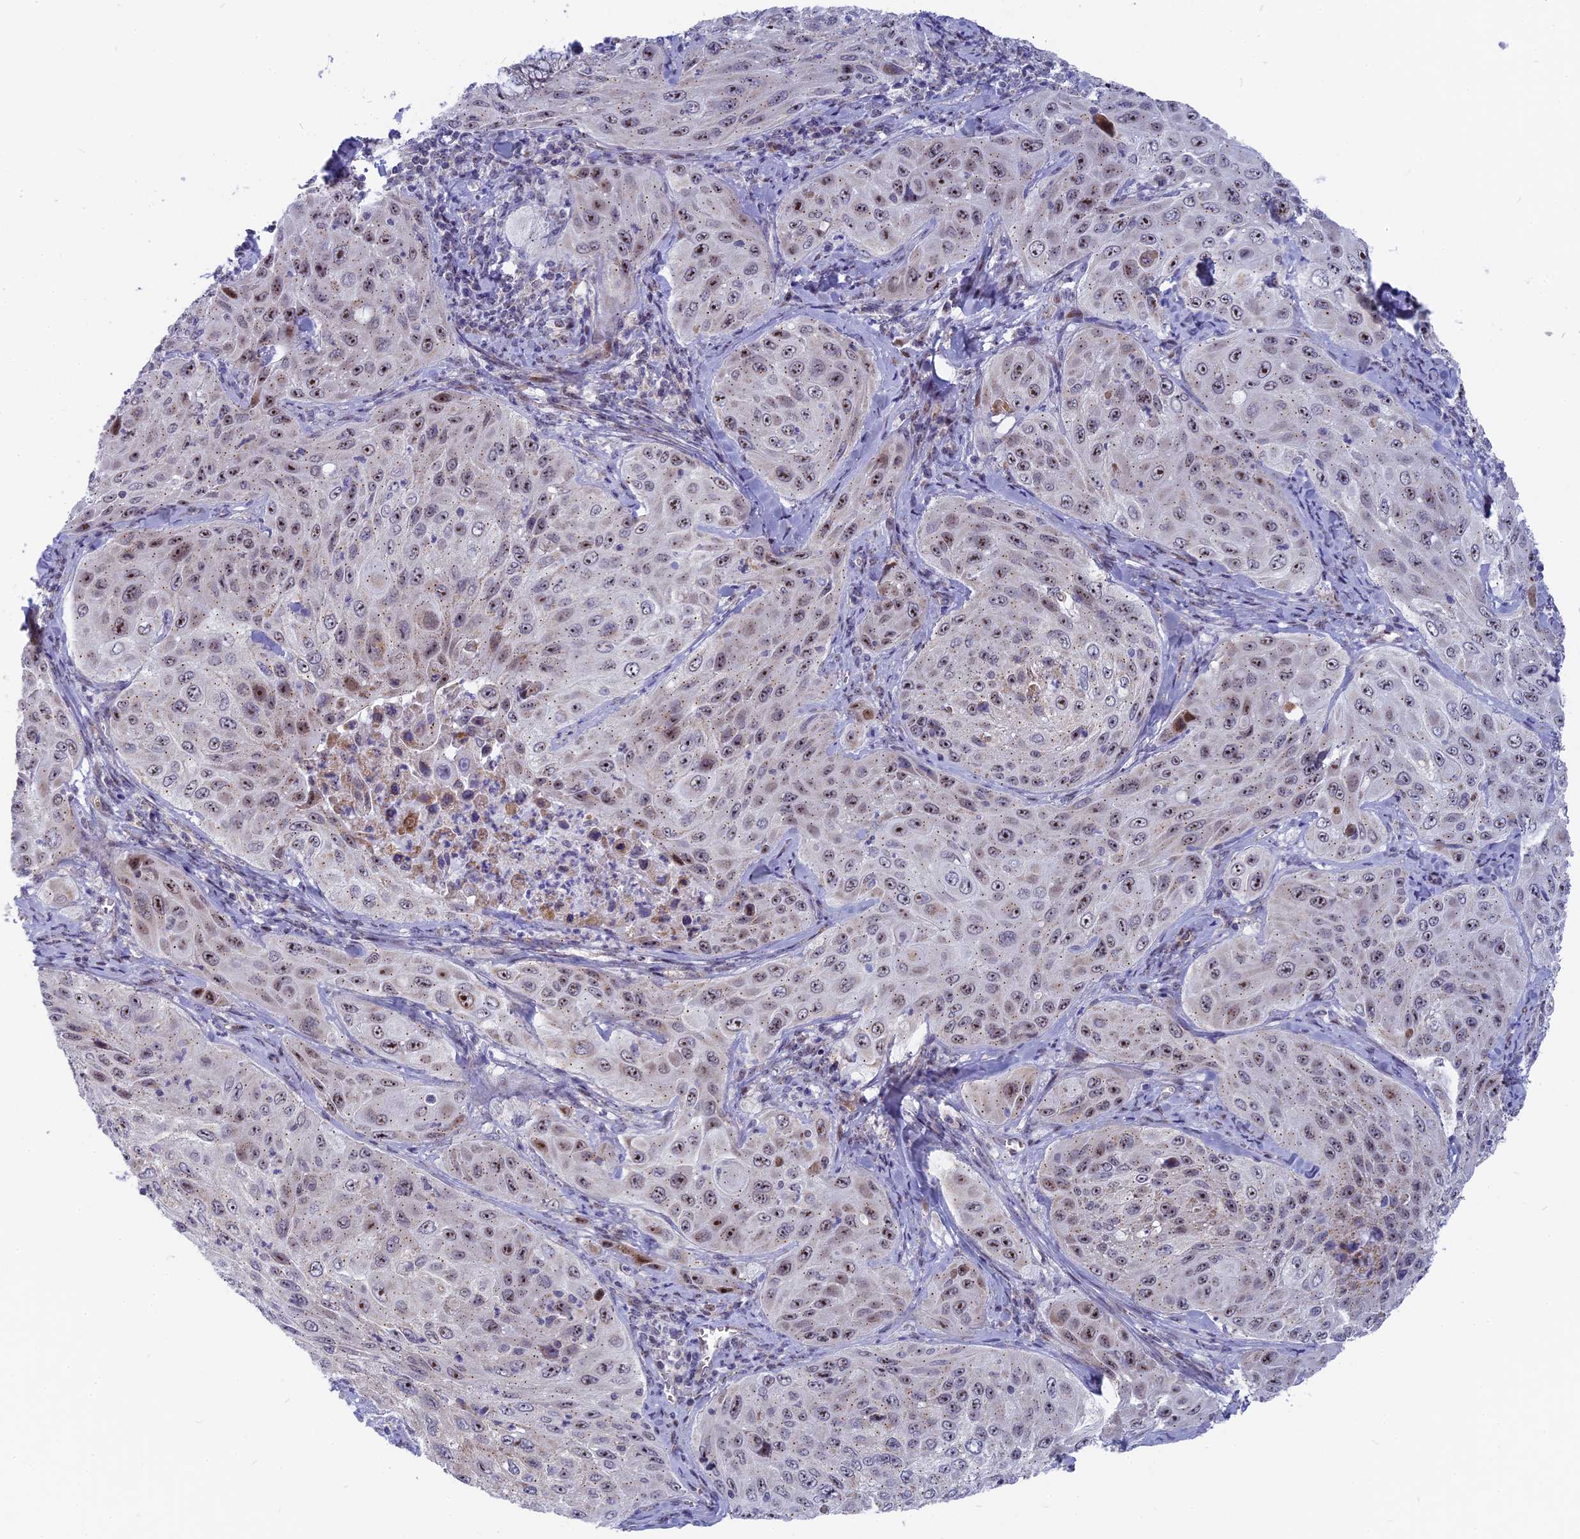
{"staining": {"intensity": "moderate", "quantity": "25%-75%", "location": "cytoplasmic/membranous,nuclear"}, "tissue": "cervical cancer", "cell_type": "Tumor cells", "image_type": "cancer", "snomed": [{"axis": "morphology", "description": "Squamous cell carcinoma, NOS"}, {"axis": "topography", "description": "Cervix"}], "caption": "This micrograph demonstrates IHC staining of human cervical squamous cell carcinoma, with medium moderate cytoplasmic/membranous and nuclear staining in about 25%-75% of tumor cells.", "gene": "DTWD1", "patient": {"sex": "female", "age": 42}}